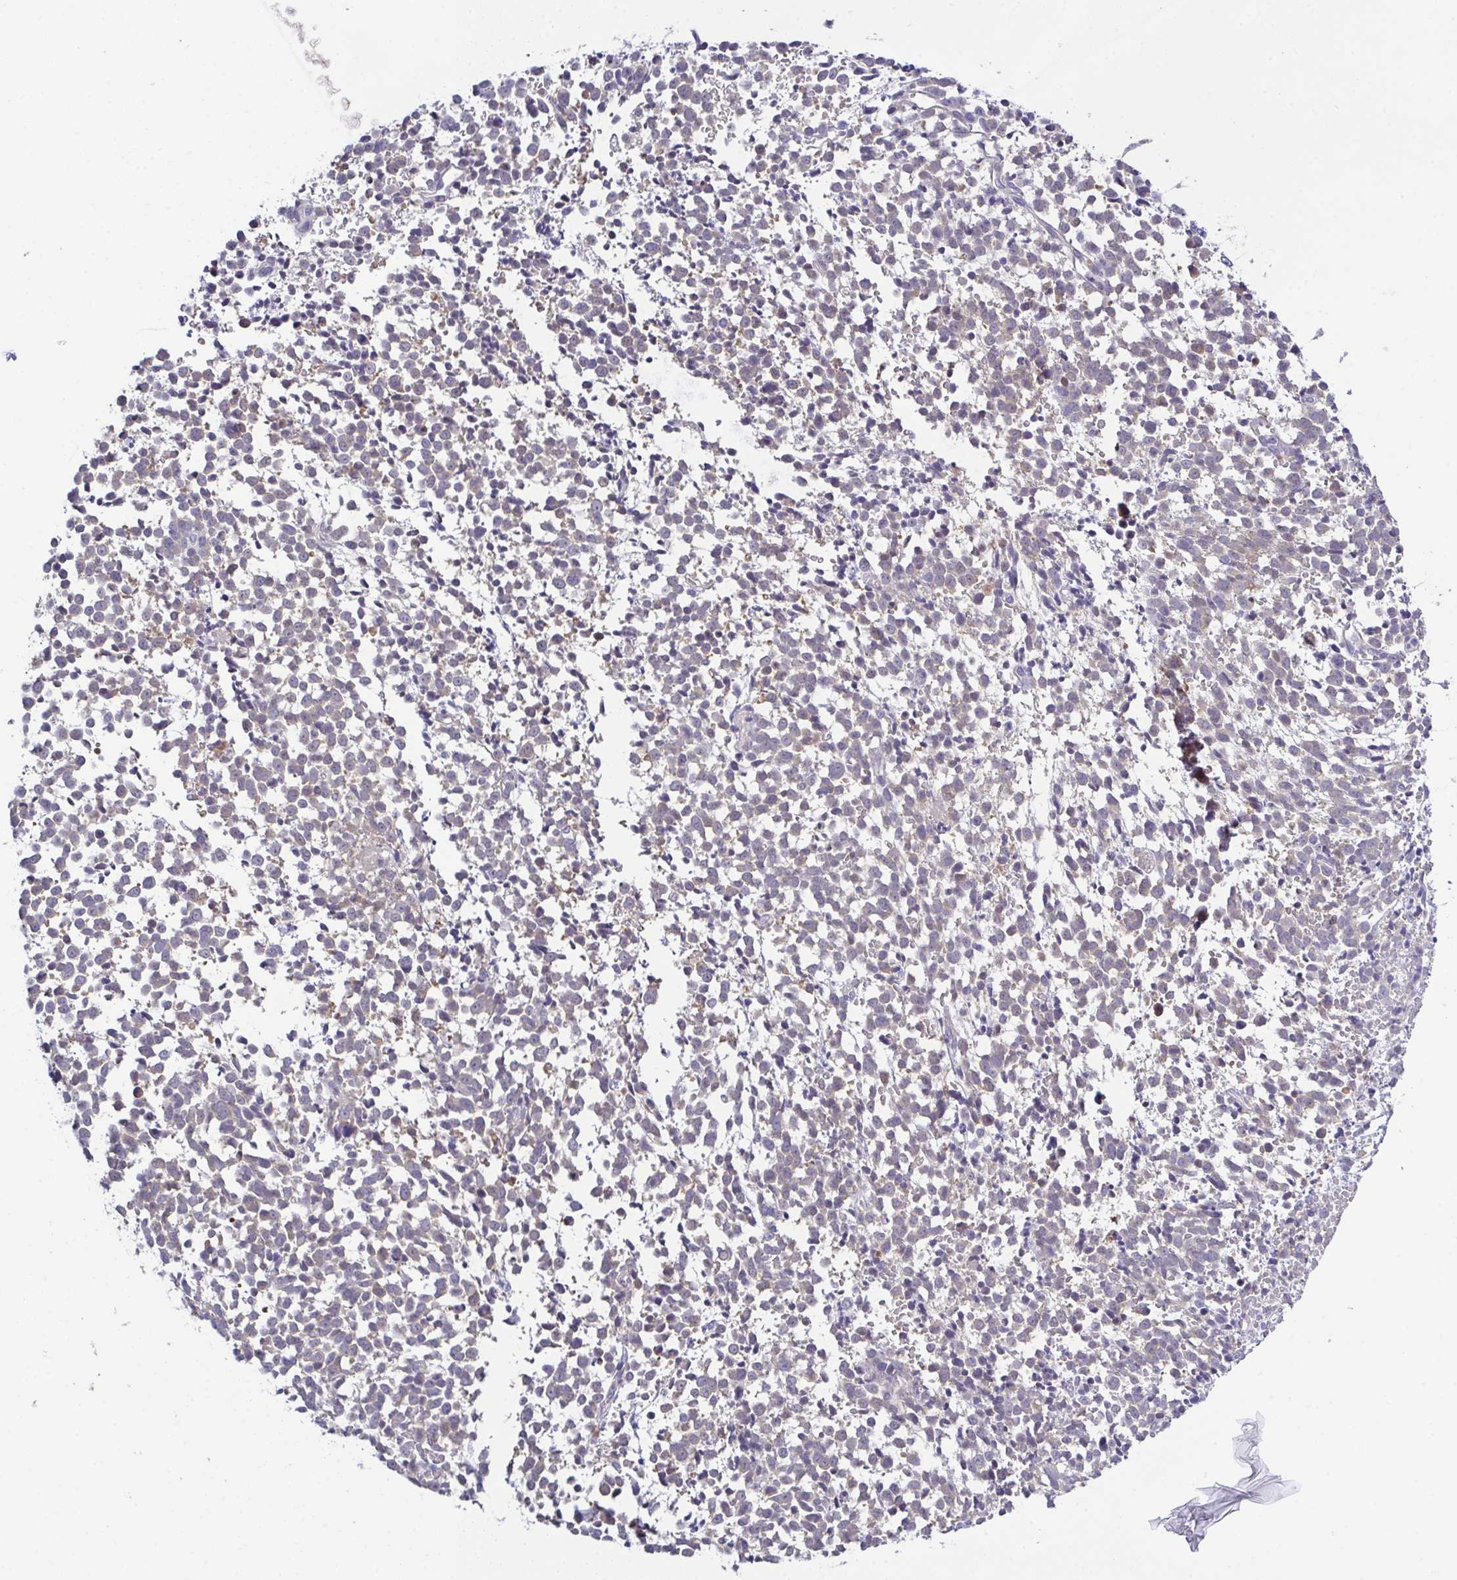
{"staining": {"intensity": "negative", "quantity": "none", "location": "none"}, "tissue": "melanoma", "cell_type": "Tumor cells", "image_type": "cancer", "snomed": [{"axis": "morphology", "description": "Malignant melanoma, NOS"}, {"axis": "topography", "description": "Skin"}], "caption": "DAB (3,3'-diaminobenzidine) immunohistochemical staining of human melanoma displays no significant expression in tumor cells.", "gene": "CFAP97D1", "patient": {"sex": "female", "age": 70}}